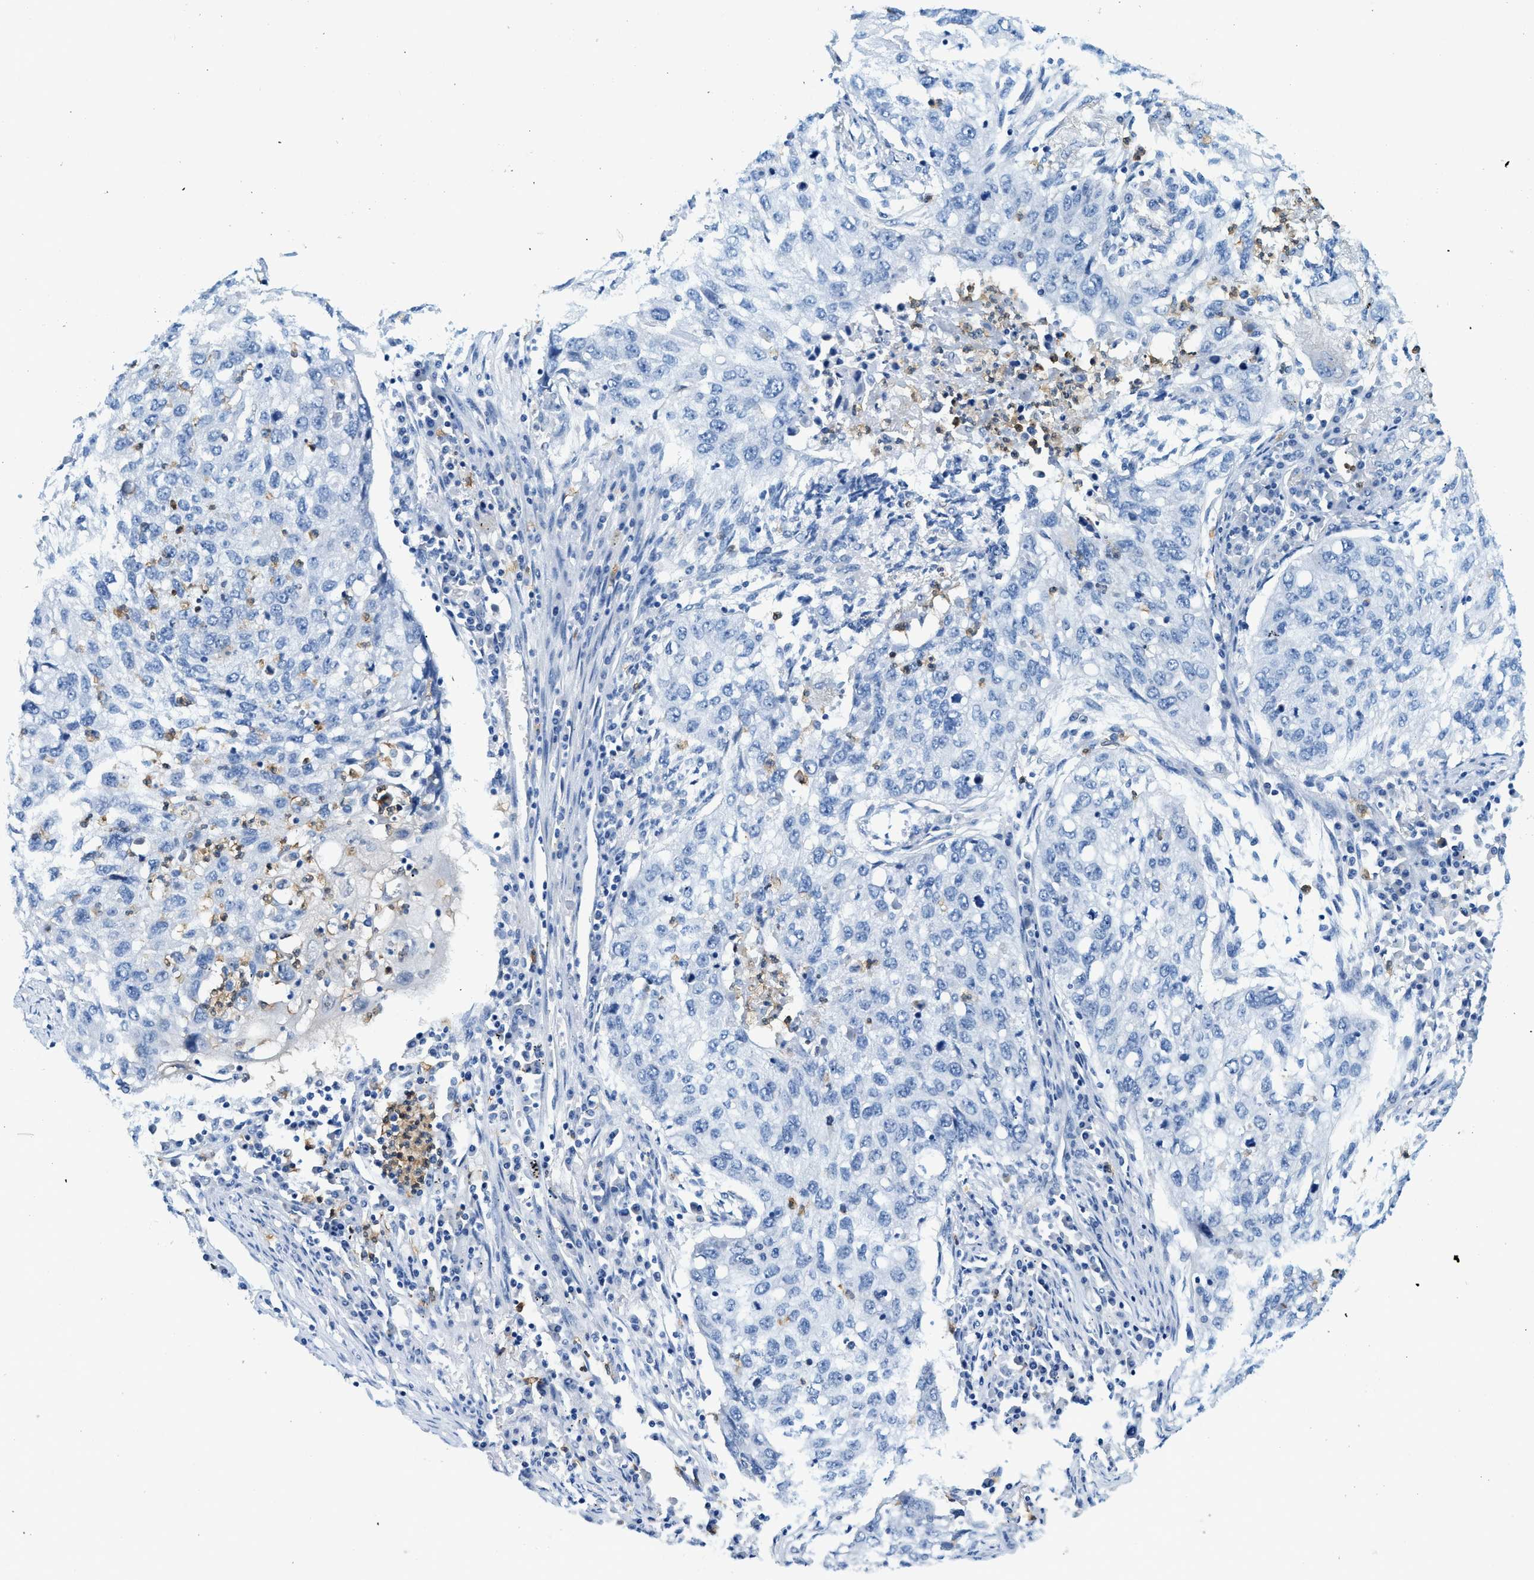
{"staining": {"intensity": "negative", "quantity": "none", "location": "none"}, "tissue": "lung cancer", "cell_type": "Tumor cells", "image_type": "cancer", "snomed": [{"axis": "morphology", "description": "Squamous cell carcinoma, NOS"}, {"axis": "topography", "description": "Lung"}], "caption": "A high-resolution micrograph shows immunohistochemistry staining of squamous cell carcinoma (lung), which exhibits no significant positivity in tumor cells.", "gene": "ZDHHC13", "patient": {"sex": "female", "age": 63}}